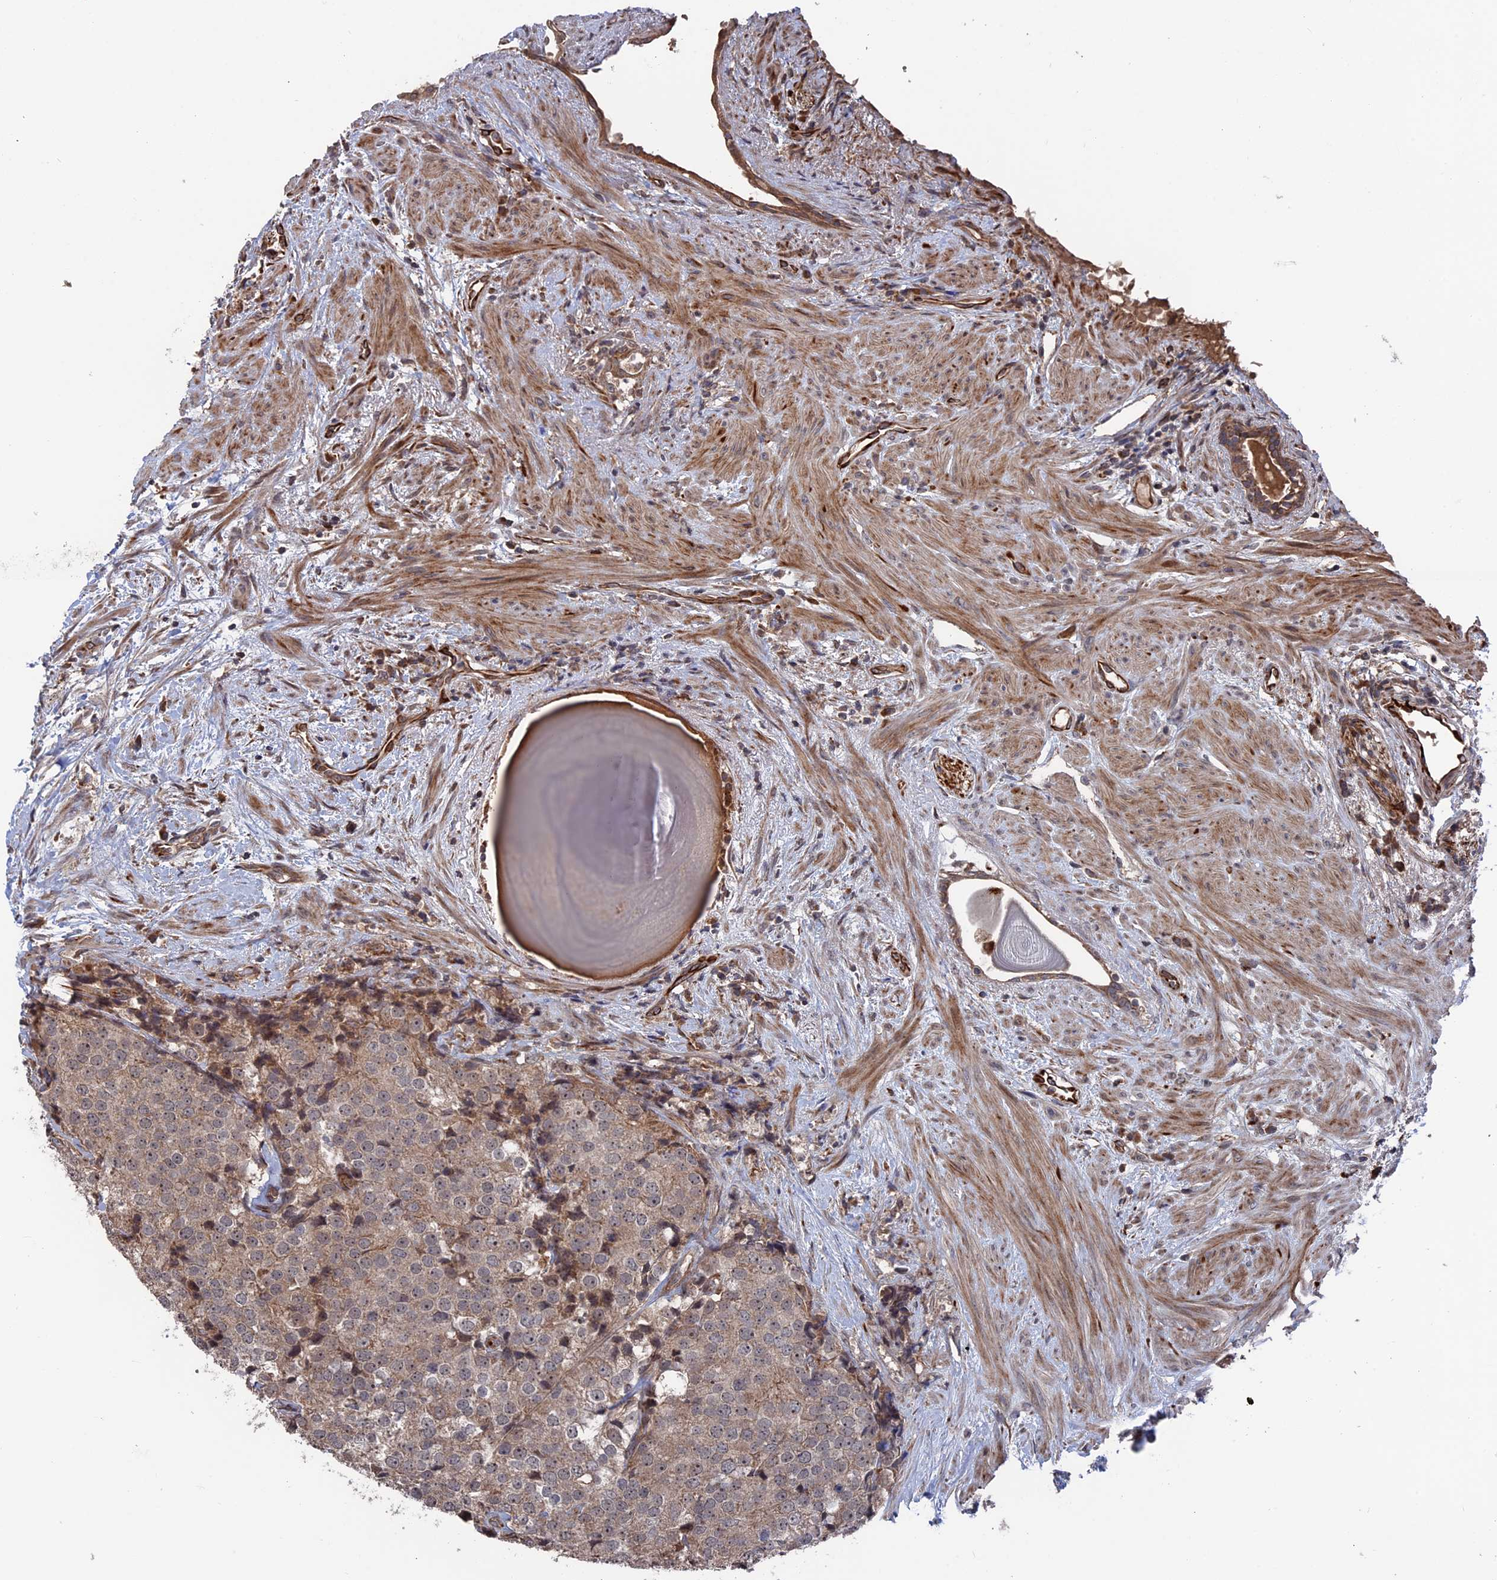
{"staining": {"intensity": "weak", "quantity": ">75%", "location": "cytoplasmic/membranous"}, "tissue": "prostate cancer", "cell_type": "Tumor cells", "image_type": "cancer", "snomed": [{"axis": "morphology", "description": "Adenocarcinoma, High grade"}, {"axis": "topography", "description": "Prostate"}], "caption": "Tumor cells exhibit low levels of weak cytoplasmic/membranous expression in about >75% of cells in prostate adenocarcinoma (high-grade).", "gene": "PLA2G15", "patient": {"sex": "male", "age": 49}}